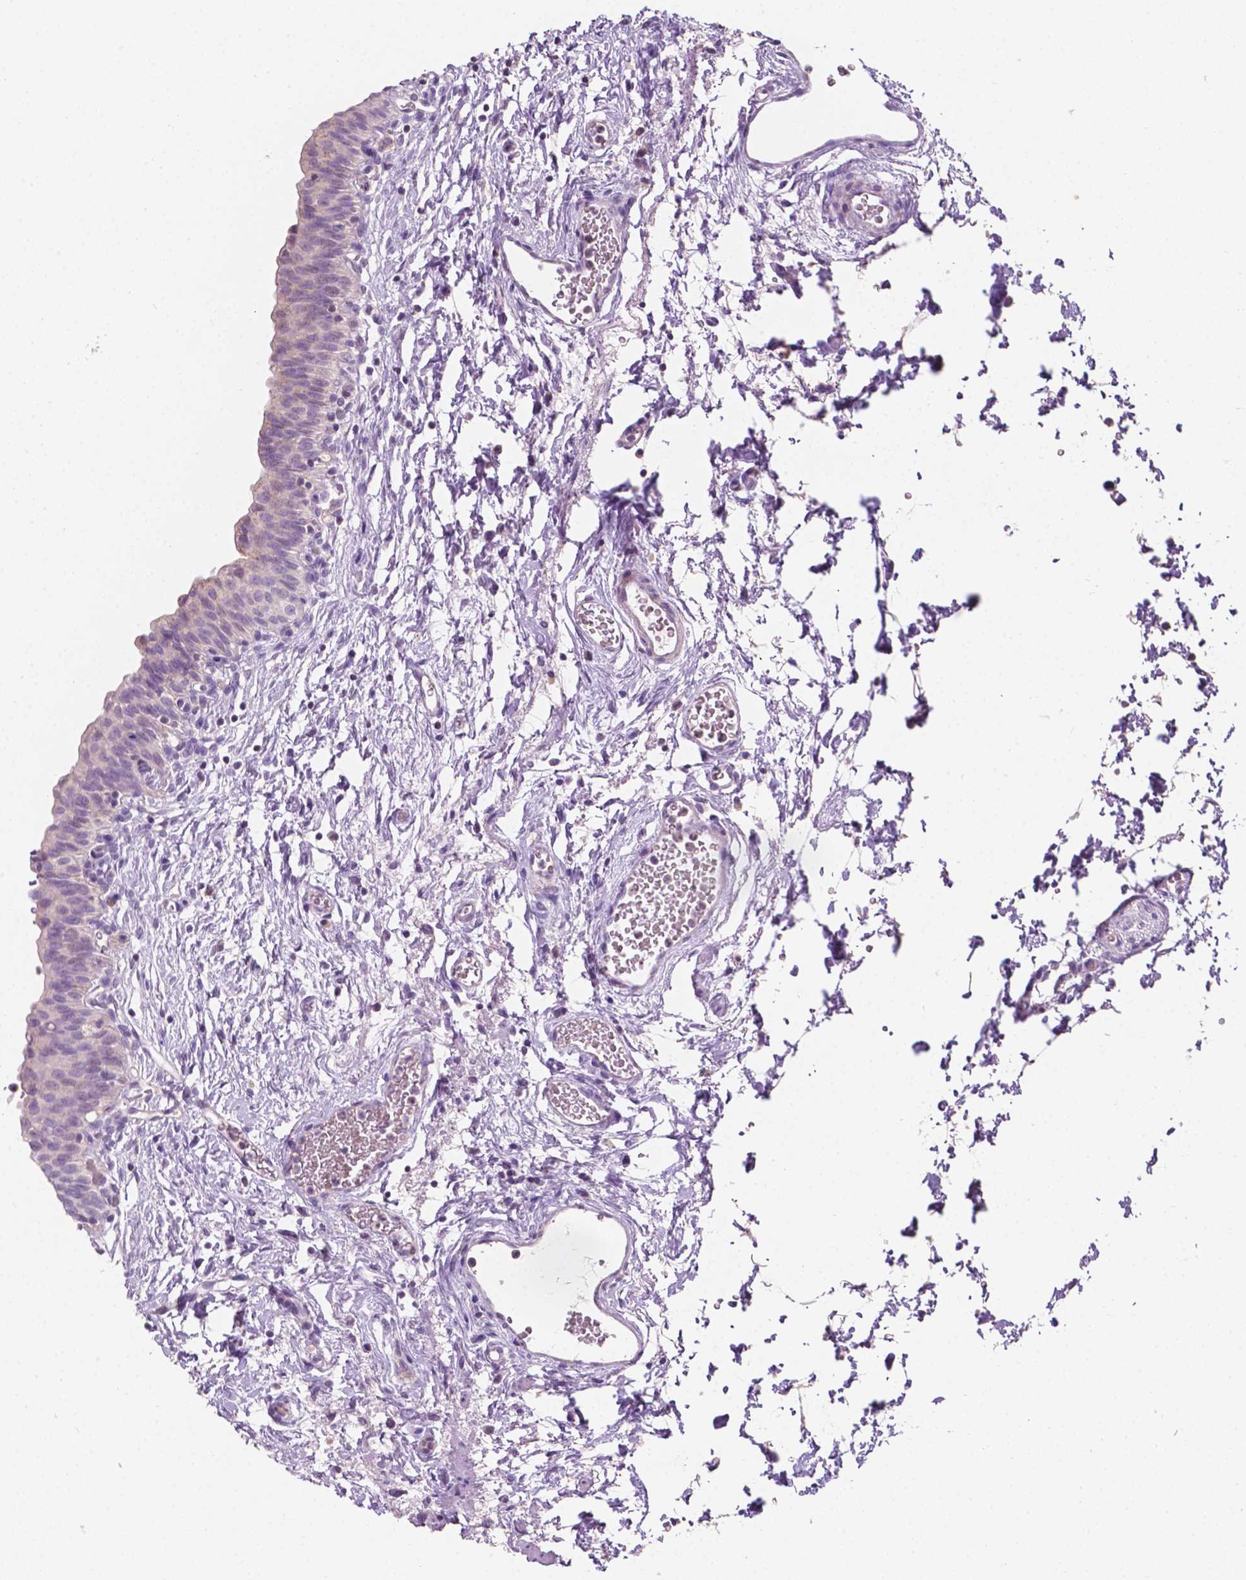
{"staining": {"intensity": "negative", "quantity": "none", "location": "none"}, "tissue": "urinary bladder", "cell_type": "Urothelial cells", "image_type": "normal", "snomed": [{"axis": "morphology", "description": "Normal tissue, NOS"}, {"axis": "topography", "description": "Urinary bladder"}], "caption": "The image demonstrates no staining of urothelial cells in unremarkable urinary bladder. (Stains: DAB immunohistochemistry with hematoxylin counter stain, Microscopy: brightfield microscopy at high magnification).", "gene": "EGFR", "patient": {"sex": "male", "age": 56}}